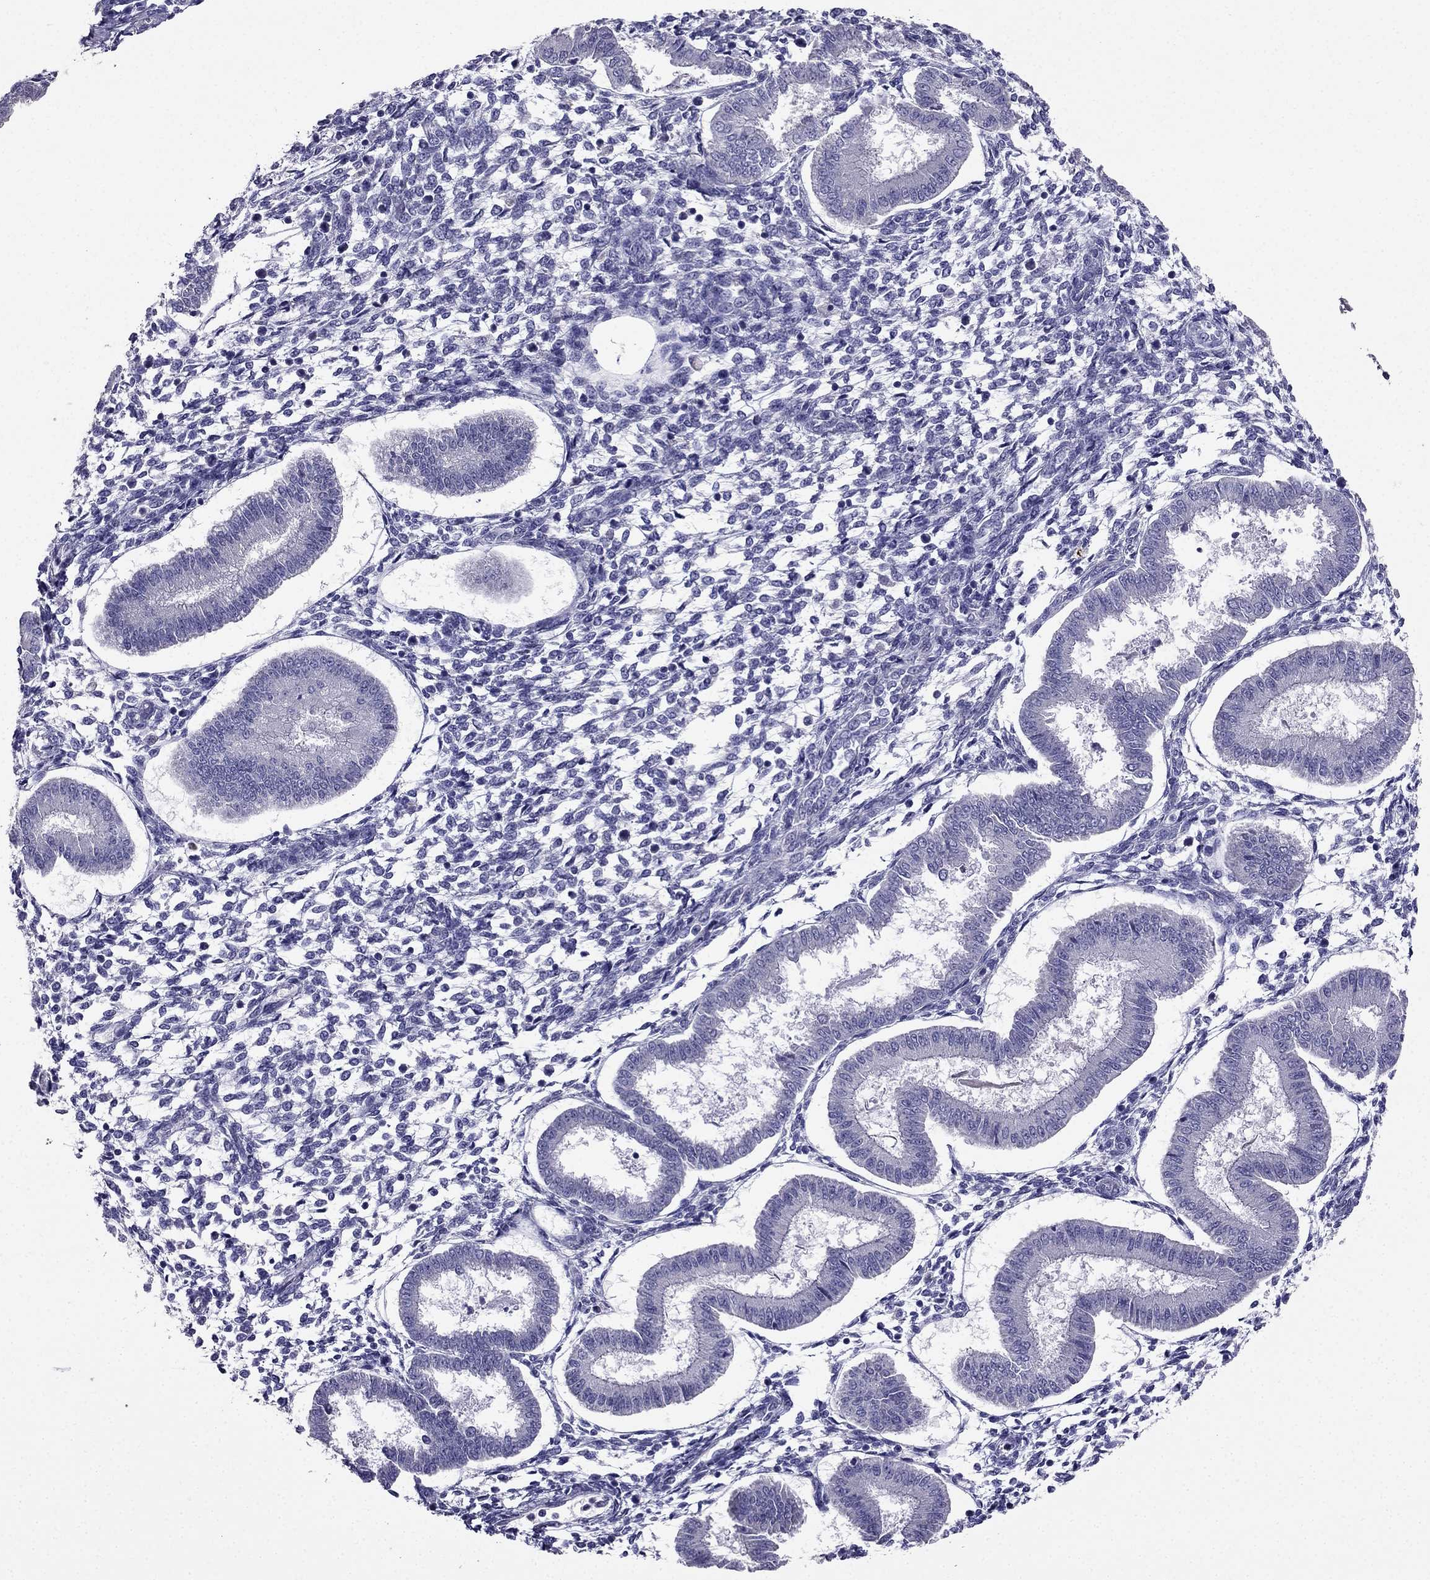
{"staining": {"intensity": "negative", "quantity": "none", "location": "none"}, "tissue": "endometrium", "cell_type": "Cells in endometrial stroma", "image_type": "normal", "snomed": [{"axis": "morphology", "description": "Normal tissue, NOS"}, {"axis": "topography", "description": "Endometrium"}], "caption": "This histopathology image is of normal endometrium stained with IHC to label a protein in brown with the nuclei are counter-stained blue. There is no expression in cells in endometrial stroma.", "gene": "AS3MT", "patient": {"sex": "female", "age": 43}}